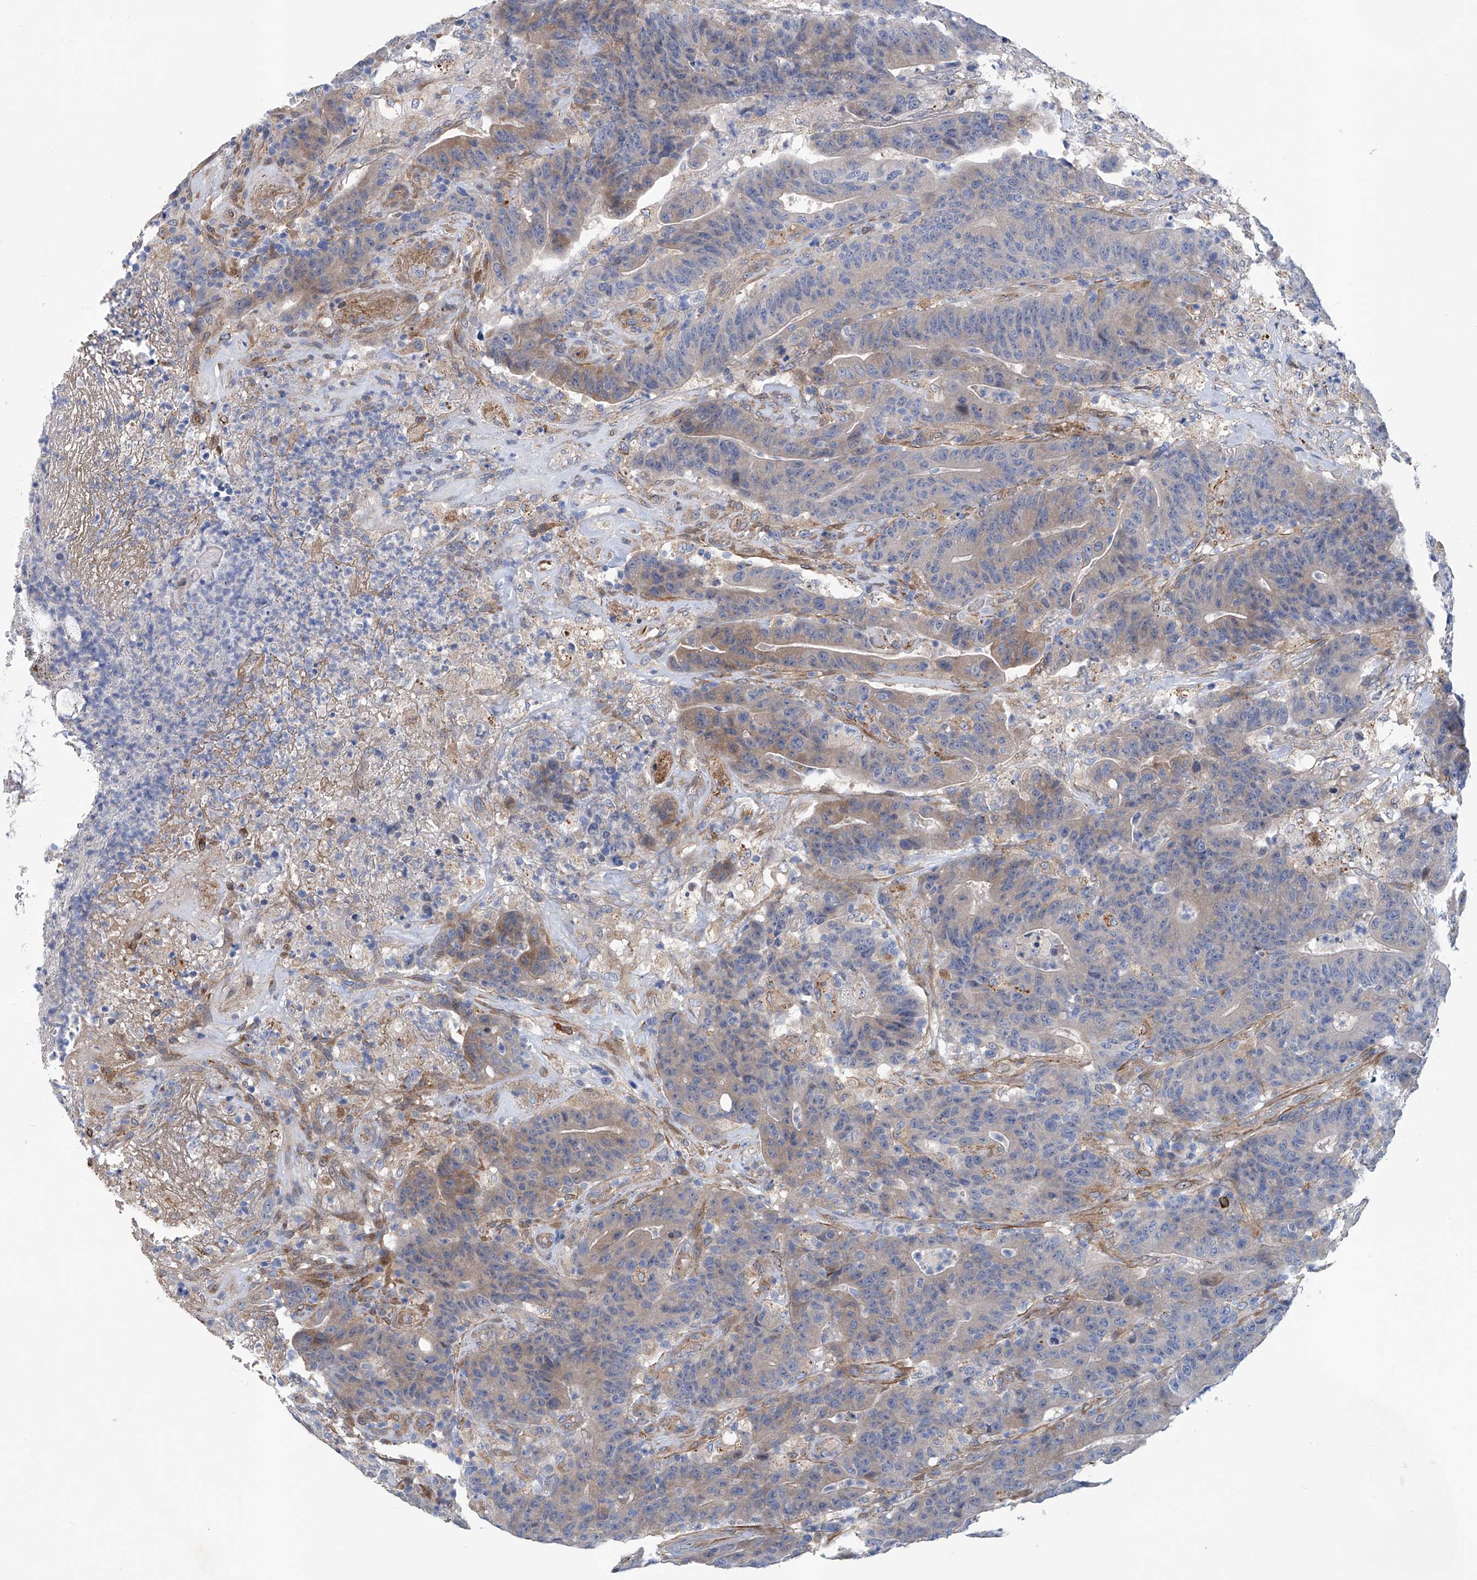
{"staining": {"intensity": "weak", "quantity": "25%-75%", "location": "cytoplasmic/membranous"}, "tissue": "colorectal cancer", "cell_type": "Tumor cells", "image_type": "cancer", "snomed": [{"axis": "morphology", "description": "Normal tissue, NOS"}, {"axis": "morphology", "description": "Adenocarcinoma, NOS"}, {"axis": "topography", "description": "Colon"}], "caption": "DAB immunohistochemical staining of colorectal cancer (adenocarcinoma) reveals weak cytoplasmic/membranous protein staining in approximately 25%-75% of tumor cells. (IHC, brightfield microscopy, high magnification).", "gene": "TNN", "patient": {"sex": "female", "age": 75}}